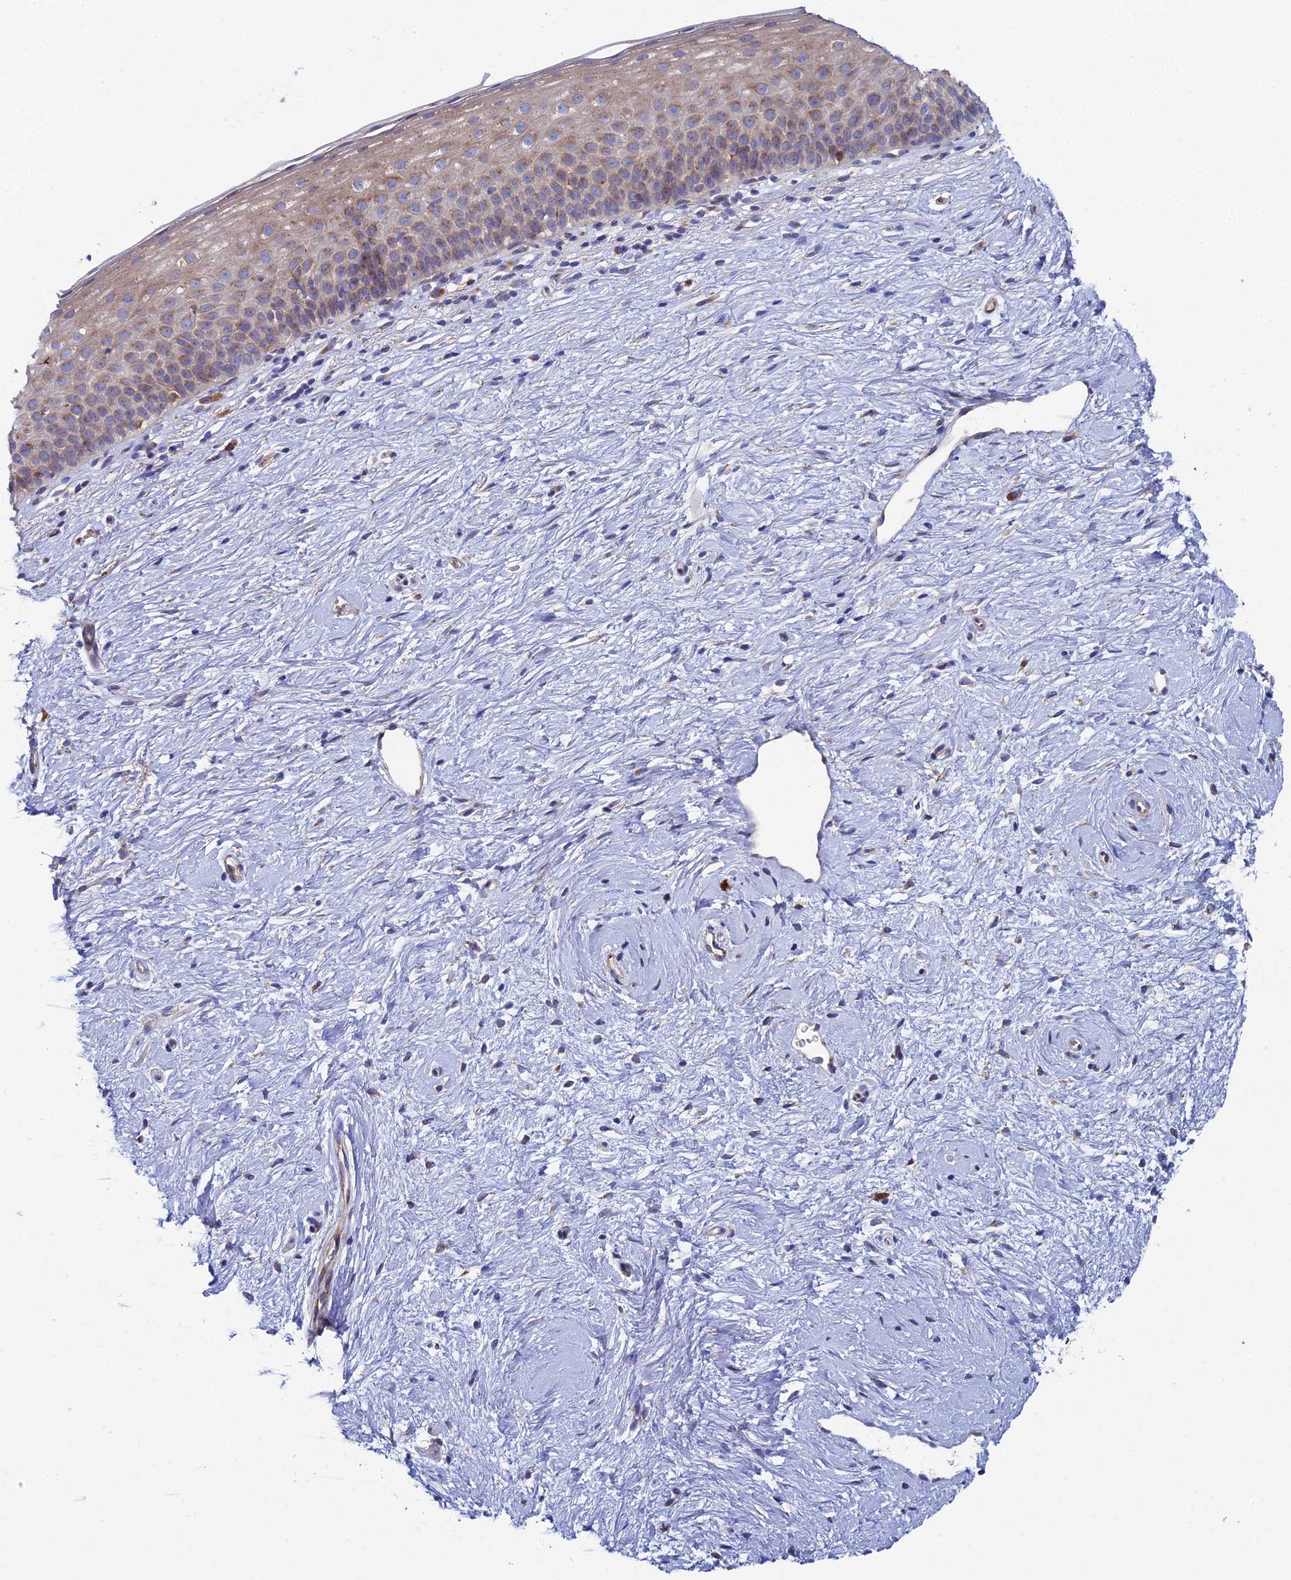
{"staining": {"intensity": "moderate", "quantity": "25%-75%", "location": "cytoplasmic/membranous"}, "tissue": "cervix", "cell_type": "Glandular cells", "image_type": "normal", "snomed": [{"axis": "morphology", "description": "Normal tissue, NOS"}, {"axis": "topography", "description": "Cervix"}], "caption": "Protein expression analysis of normal cervix displays moderate cytoplasmic/membranous staining in about 25%-75% of glandular cells. (Stains: DAB in brown, nuclei in blue, Microscopy: brightfield microscopy at high magnification).", "gene": "CLCN3", "patient": {"sex": "female", "age": 57}}